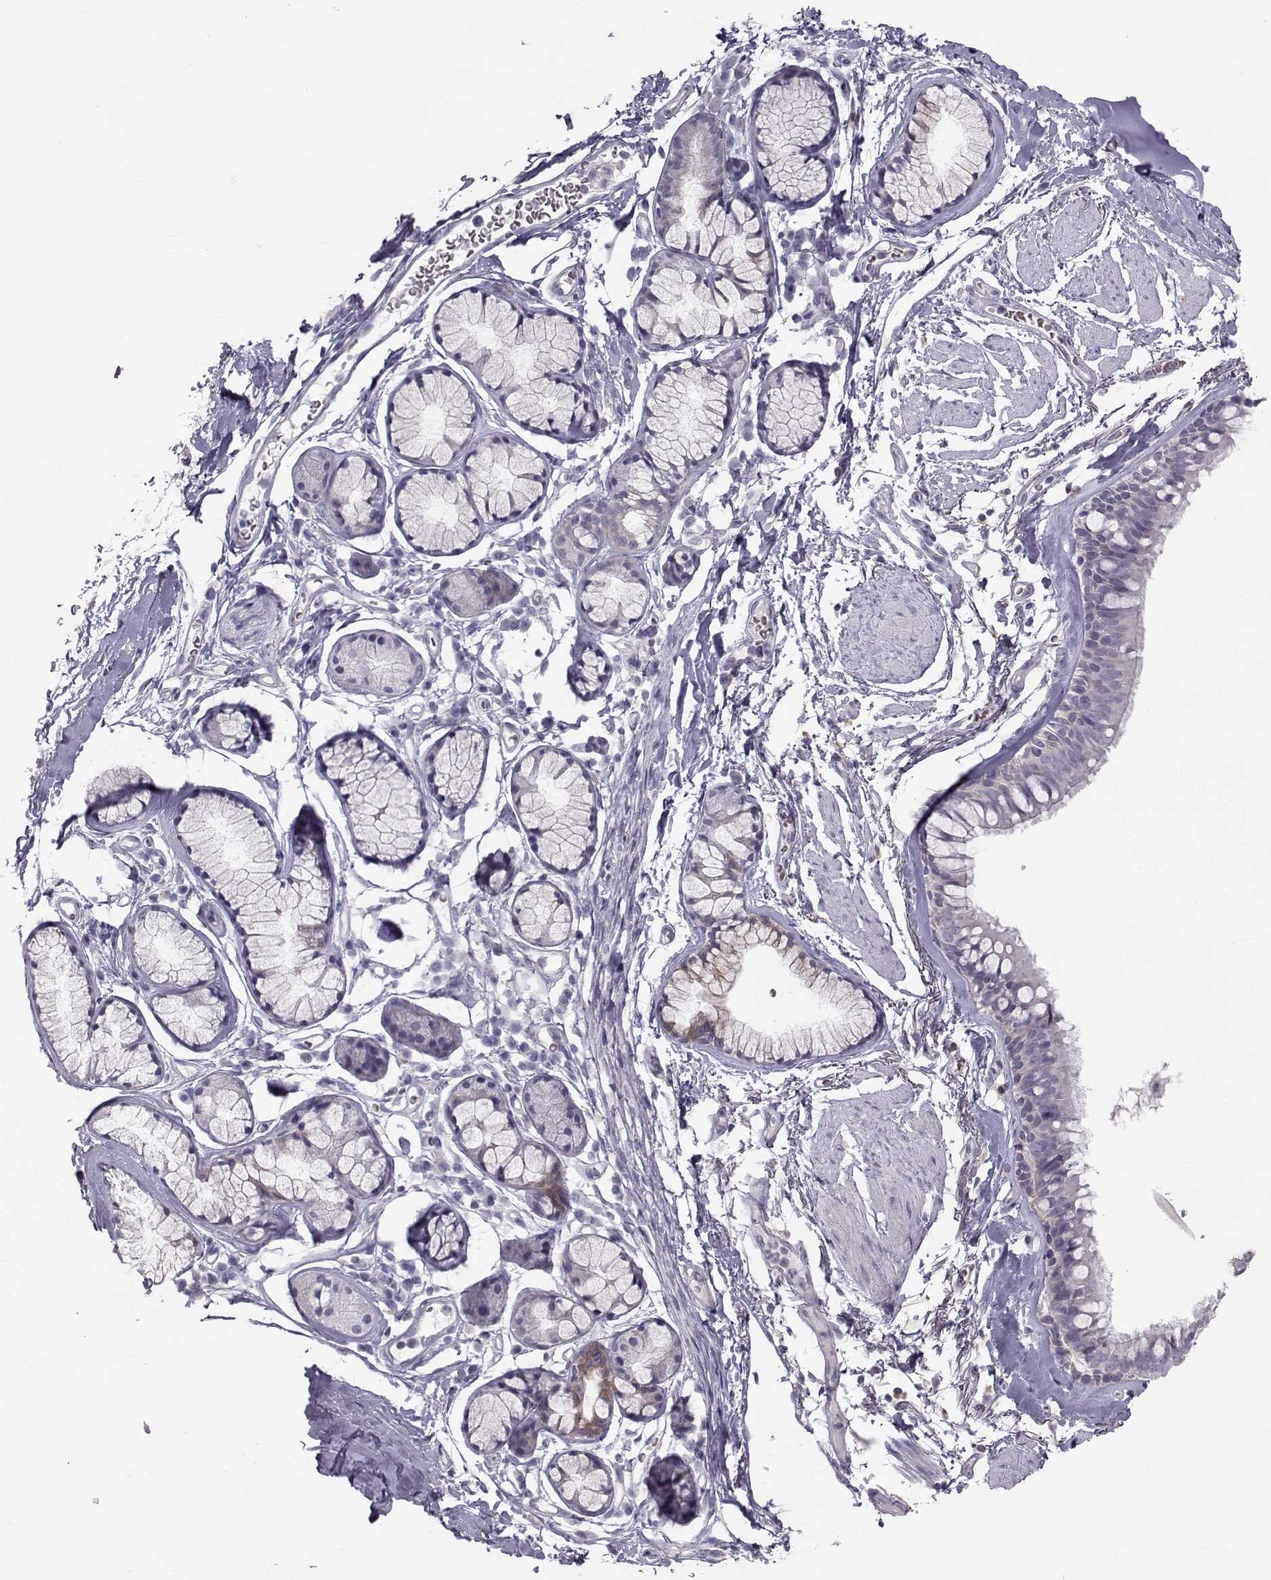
{"staining": {"intensity": "negative", "quantity": "none", "location": "none"}, "tissue": "bronchus", "cell_type": "Respiratory epithelial cells", "image_type": "normal", "snomed": [{"axis": "morphology", "description": "Normal tissue, NOS"}, {"axis": "morphology", "description": "Squamous cell carcinoma, NOS"}, {"axis": "topography", "description": "Cartilage tissue"}, {"axis": "topography", "description": "Bronchus"}], "caption": "Immunohistochemistry of unremarkable human bronchus exhibits no expression in respiratory epithelial cells. (DAB immunohistochemistry (IHC), high magnification).", "gene": "GARIN3", "patient": {"sex": "male", "age": 72}}